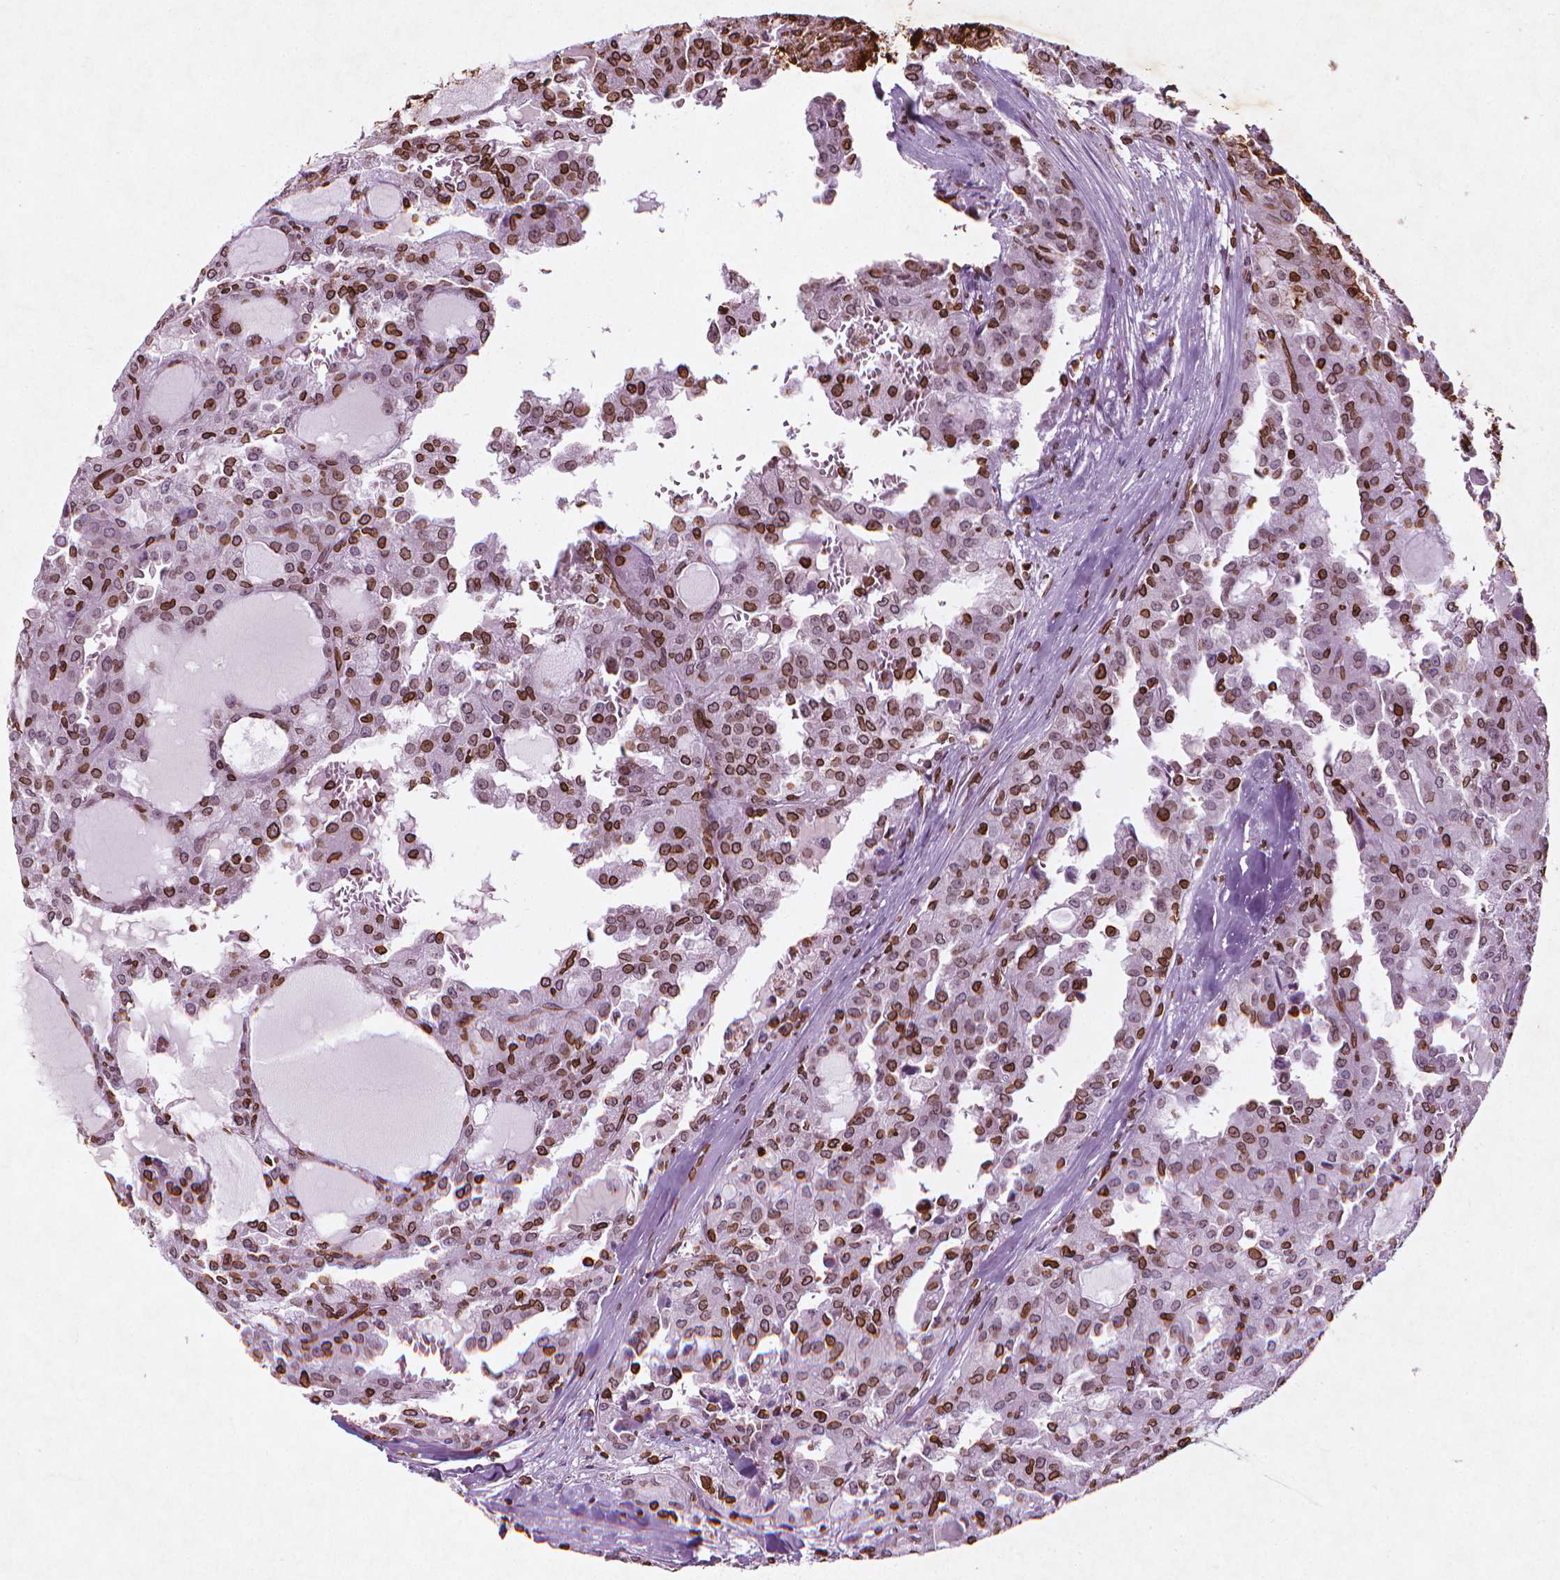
{"staining": {"intensity": "strong", "quantity": "25%-75%", "location": "cytoplasmic/membranous,nuclear"}, "tissue": "head and neck cancer", "cell_type": "Tumor cells", "image_type": "cancer", "snomed": [{"axis": "morphology", "description": "Adenocarcinoma, NOS"}, {"axis": "topography", "description": "Head-Neck"}], "caption": "This is an image of immunohistochemistry staining of head and neck cancer (adenocarcinoma), which shows strong positivity in the cytoplasmic/membranous and nuclear of tumor cells.", "gene": "LMNB1", "patient": {"sex": "male", "age": 64}}